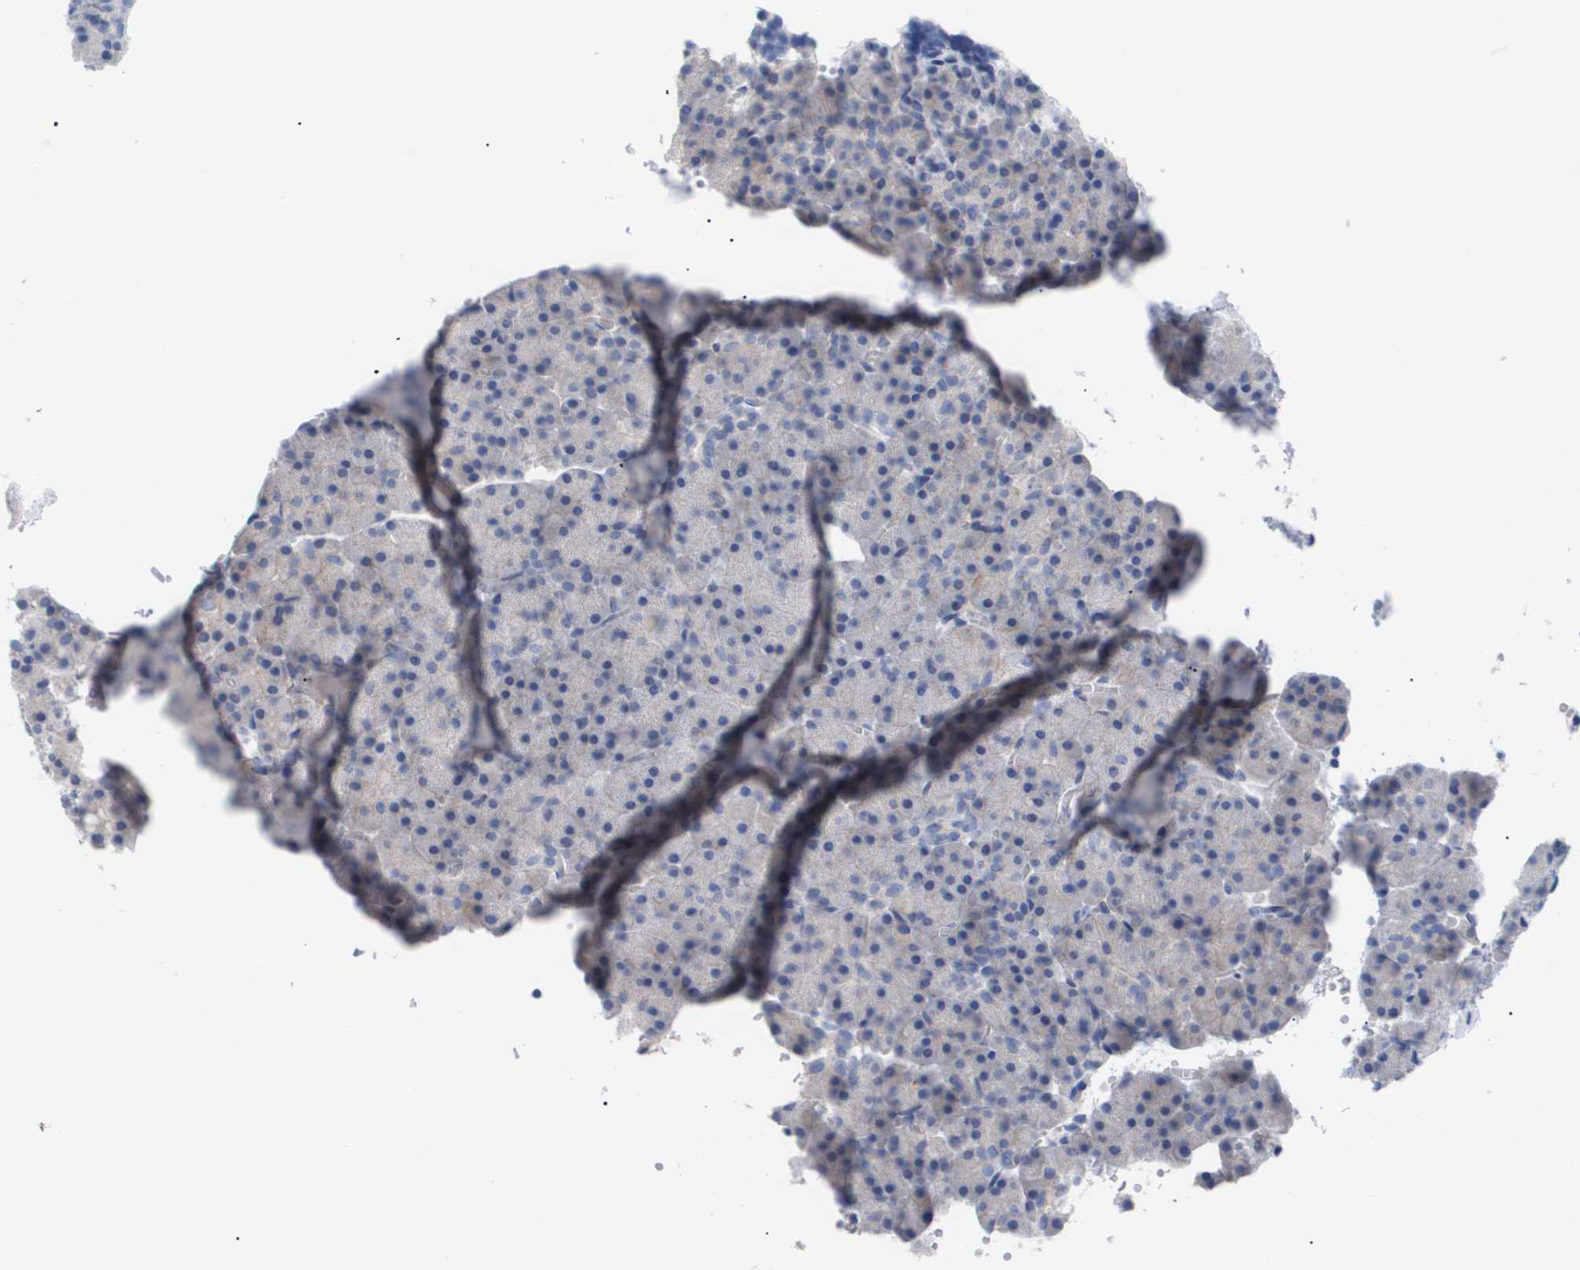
{"staining": {"intensity": "negative", "quantity": "none", "location": "none"}, "tissue": "pancreas", "cell_type": "Exocrine glandular cells", "image_type": "normal", "snomed": [{"axis": "morphology", "description": "Normal tissue, NOS"}, {"axis": "topography", "description": "Pancreas"}], "caption": "High magnification brightfield microscopy of unremarkable pancreas stained with DAB (brown) and counterstained with hematoxylin (blue): exocrine glandular cells show no significant expression.", "gene": "CAV3", "patient": {"sex": "female", "age": 35}}